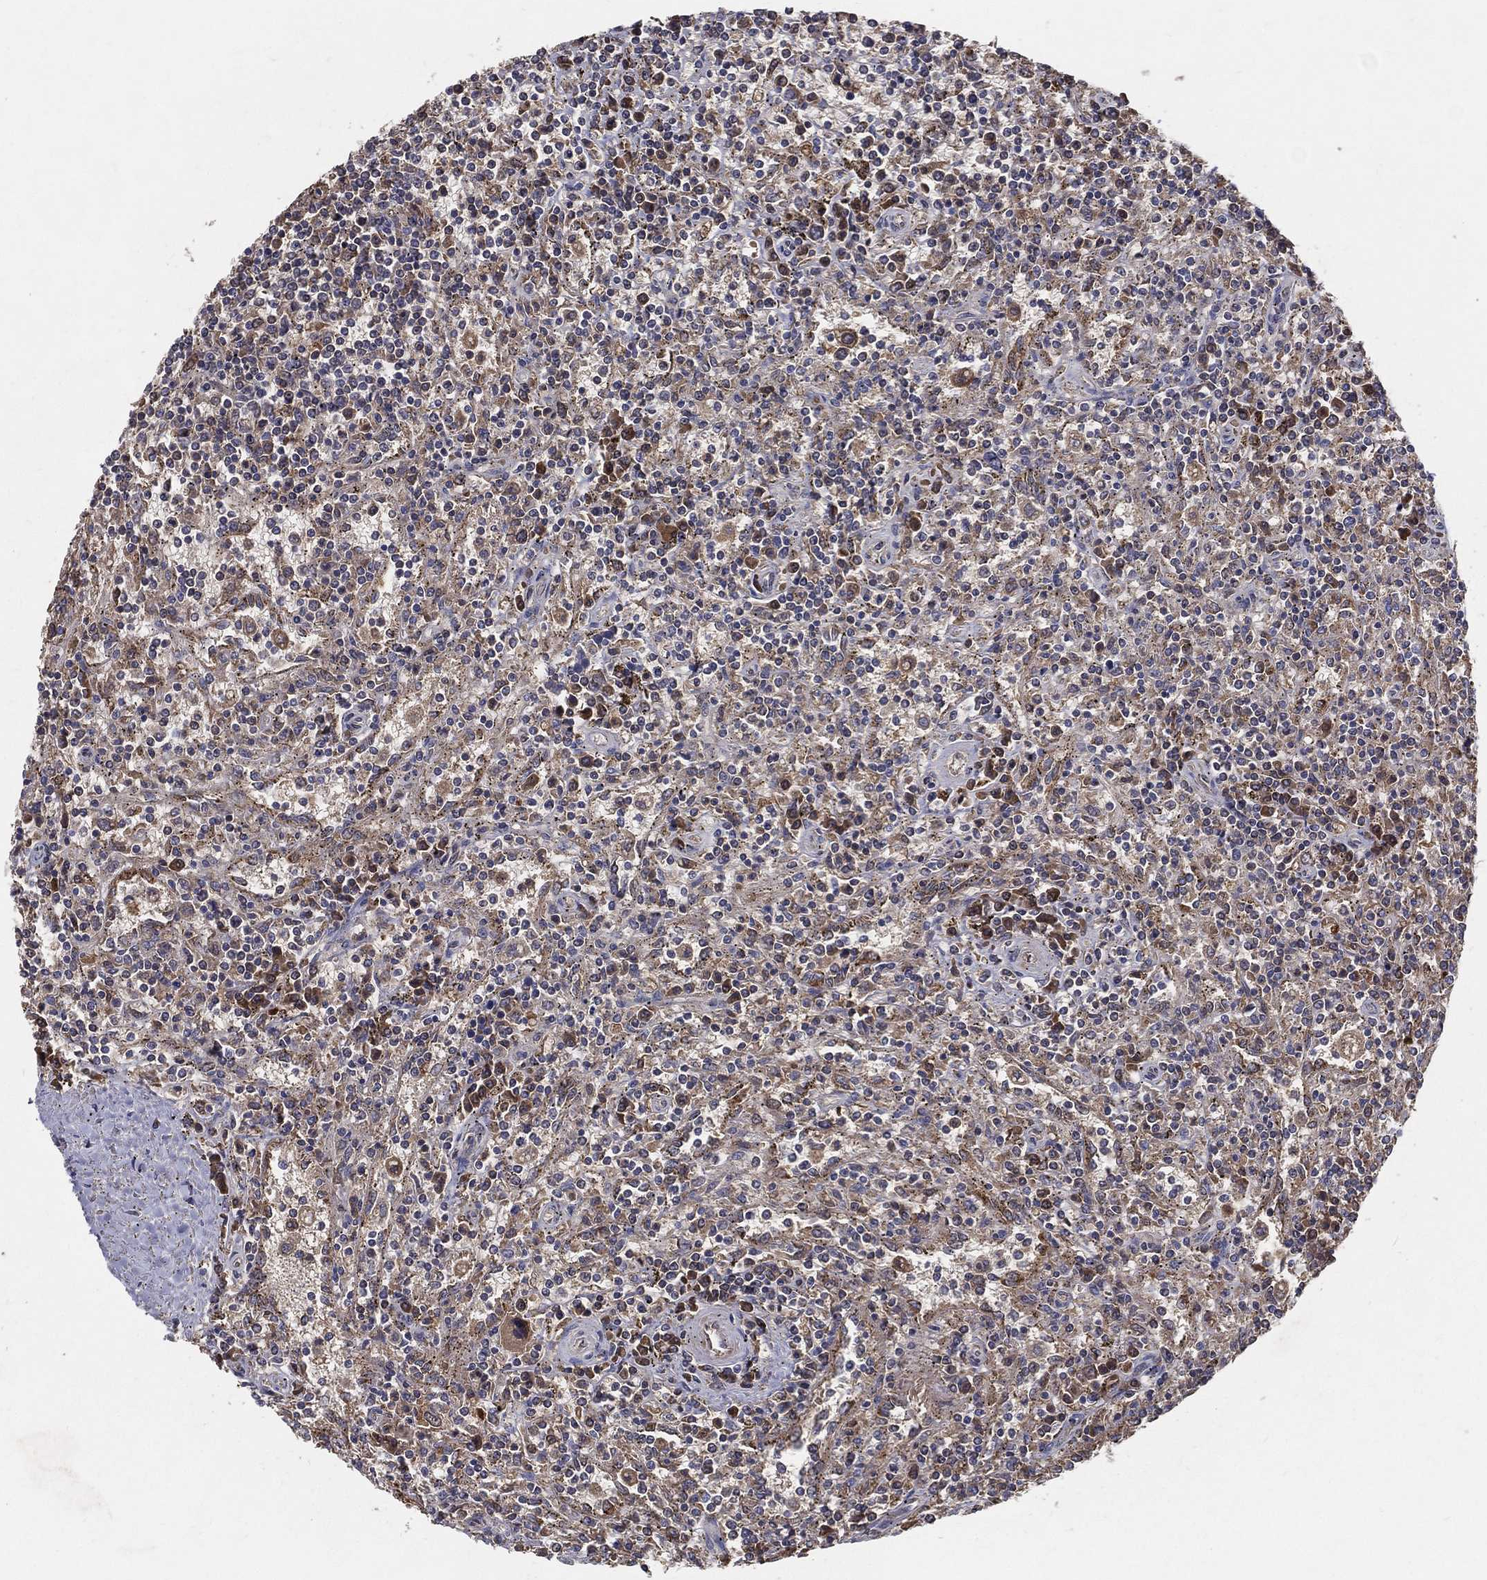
{"staining": {"intensity": "weak", "quantity": "<25%", "location": "cytoplasmic/membranous"}, "tissue": "lymphoma", "cell_type": "Tumor cells", "image_type": "cancer", "snomed": [{"axis": "morphology", "description": "Malignant lymphoma, non-Hodgkin's type, Low grade"}, {"axis": "topography", "description": "Spleen"}], "caption": "The image reveals no significant positivity in tumor cells of low-grade malignant lymphoma, non-Hodgkin's type.", "gene": "MT-ND1", "patient": {"sex": "male", "age": 62}}